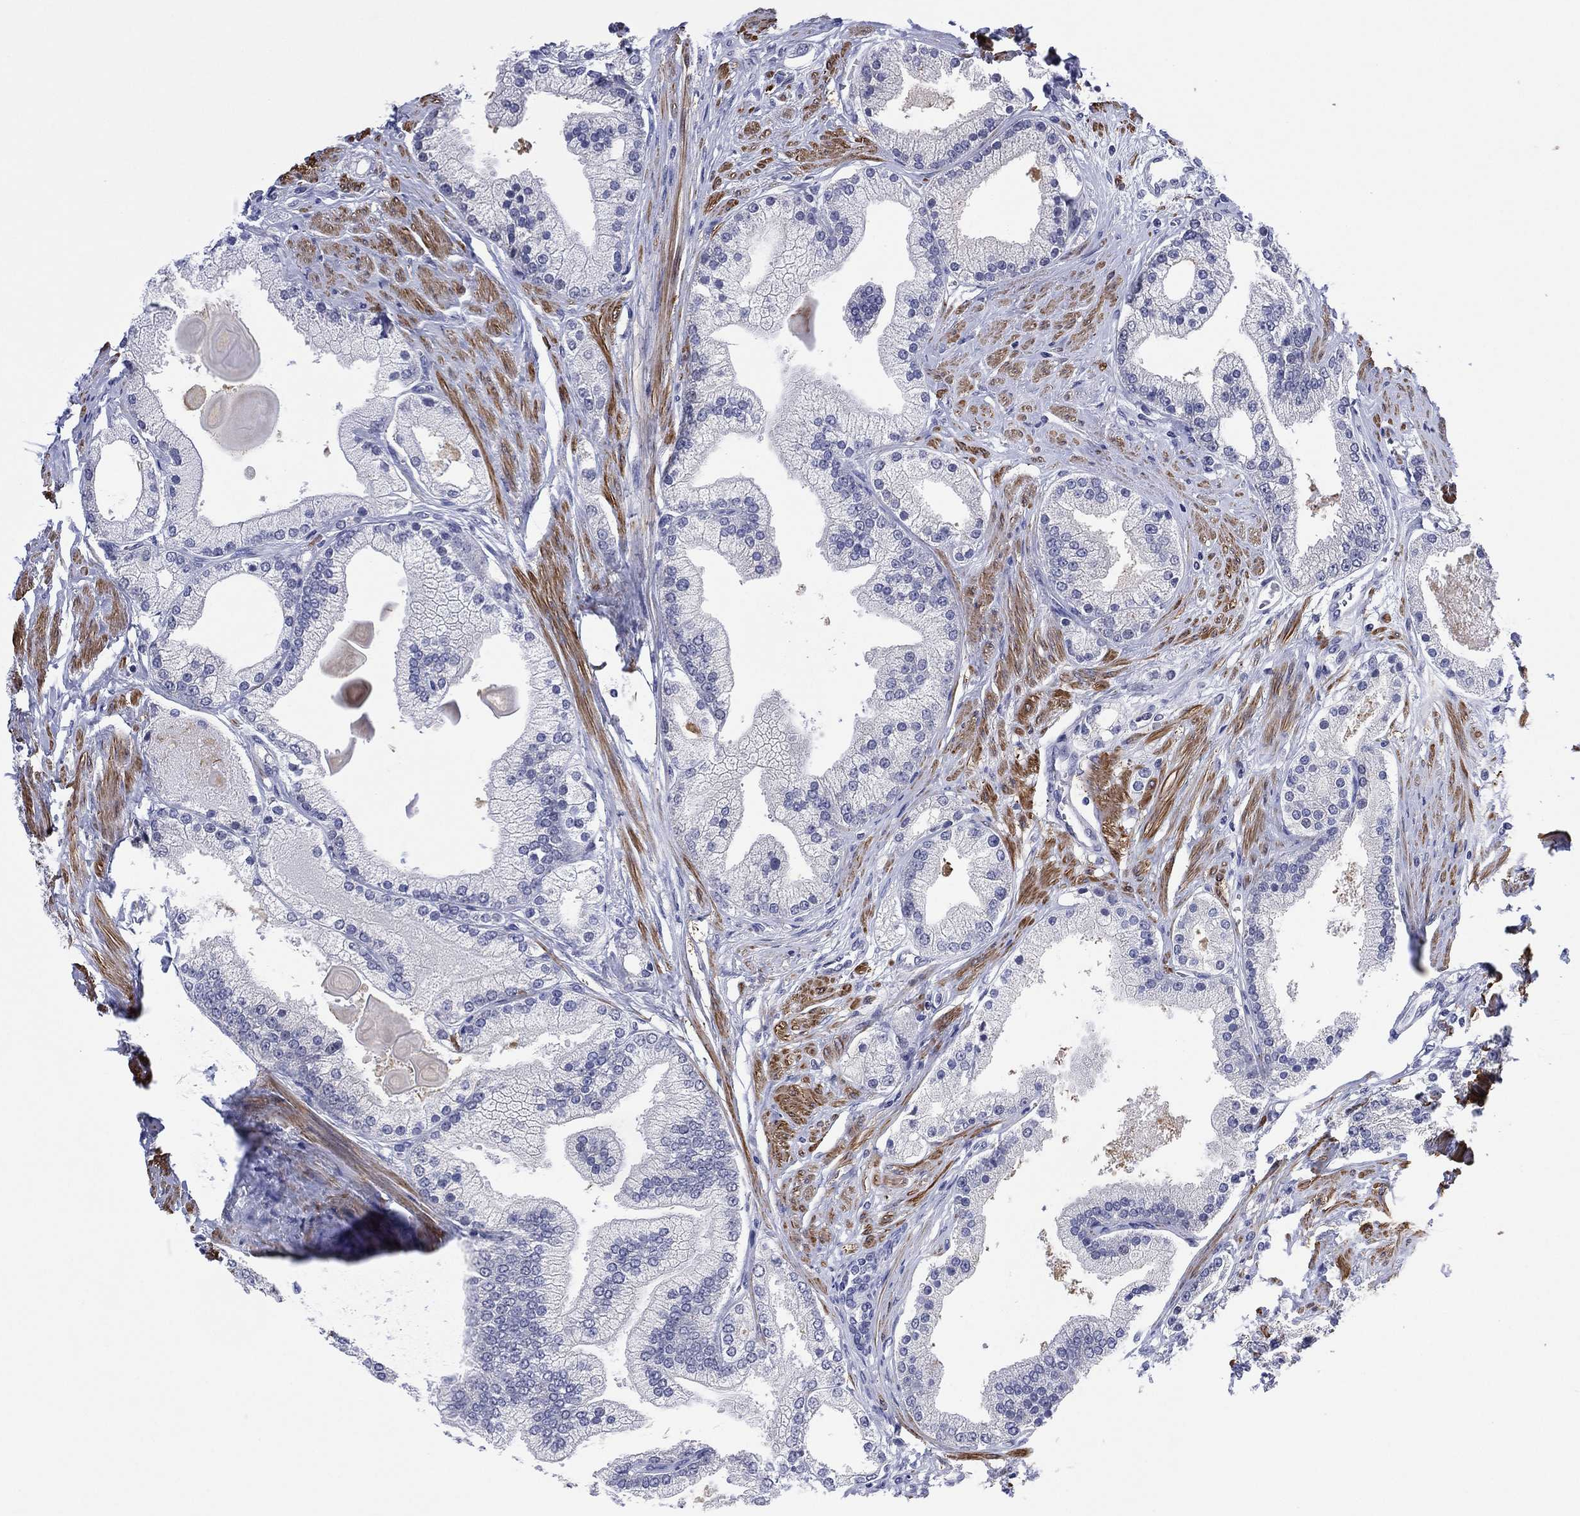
{"staining": {"intensity": "negative", "quantity": "none", "location": "none"}, "tissue": "prostate cancer", "cell_type": "Tumor cells", "image_type": "cancer", "snomed": [{"axis": "morphology", "description": "Adenocarcinoma, NOS"}, {"axis": "topography", "description": "Prostate and seminal vesicle, NOS"}, {"axis": "topography", "description": "Prostate"}], "caption": "Tumor cells are negative for brown protein staining in adenocarcinoma (prostate).", "gene": "CLIP3", "patient": {"sex": "male", "age": 67}}